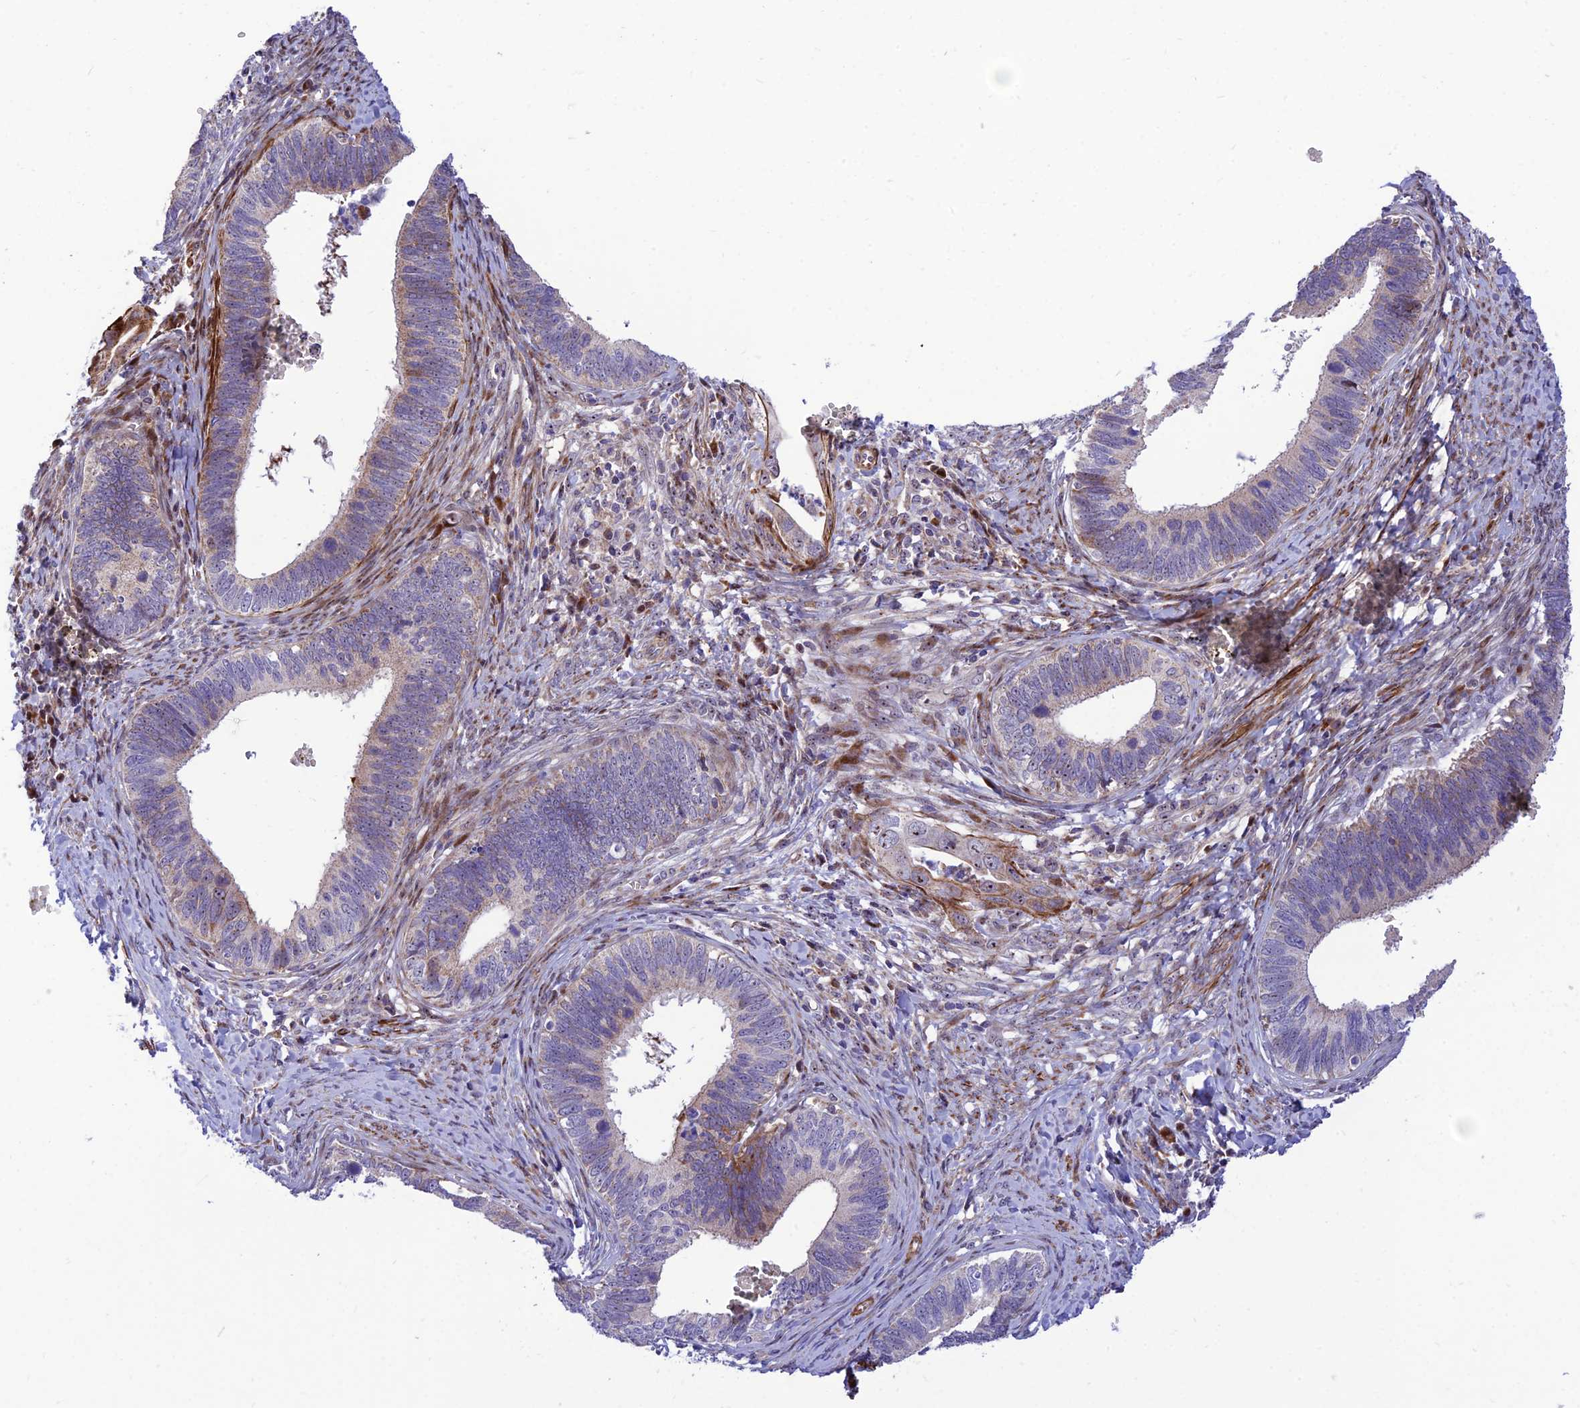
{"staining": {"intensity": "weak", "quantity": "<25%", "location": "cytoplasmic/membranous"}, "tissue": "cervical cancer", "cell_type": "Tumor cells", "image_type": "cancer", "snomed": [{"axis": "morphology", "description": "Adenocarcinoma, NOS"}, {"axis": "topography", "description": "Cervix"}], "caption": "DAB immunohistochemical staining of human cervical cancer reveals no significant staining in tumor cells.", "gene": "KBTBD7", "patient": {"sex": "female", "age": 42}}